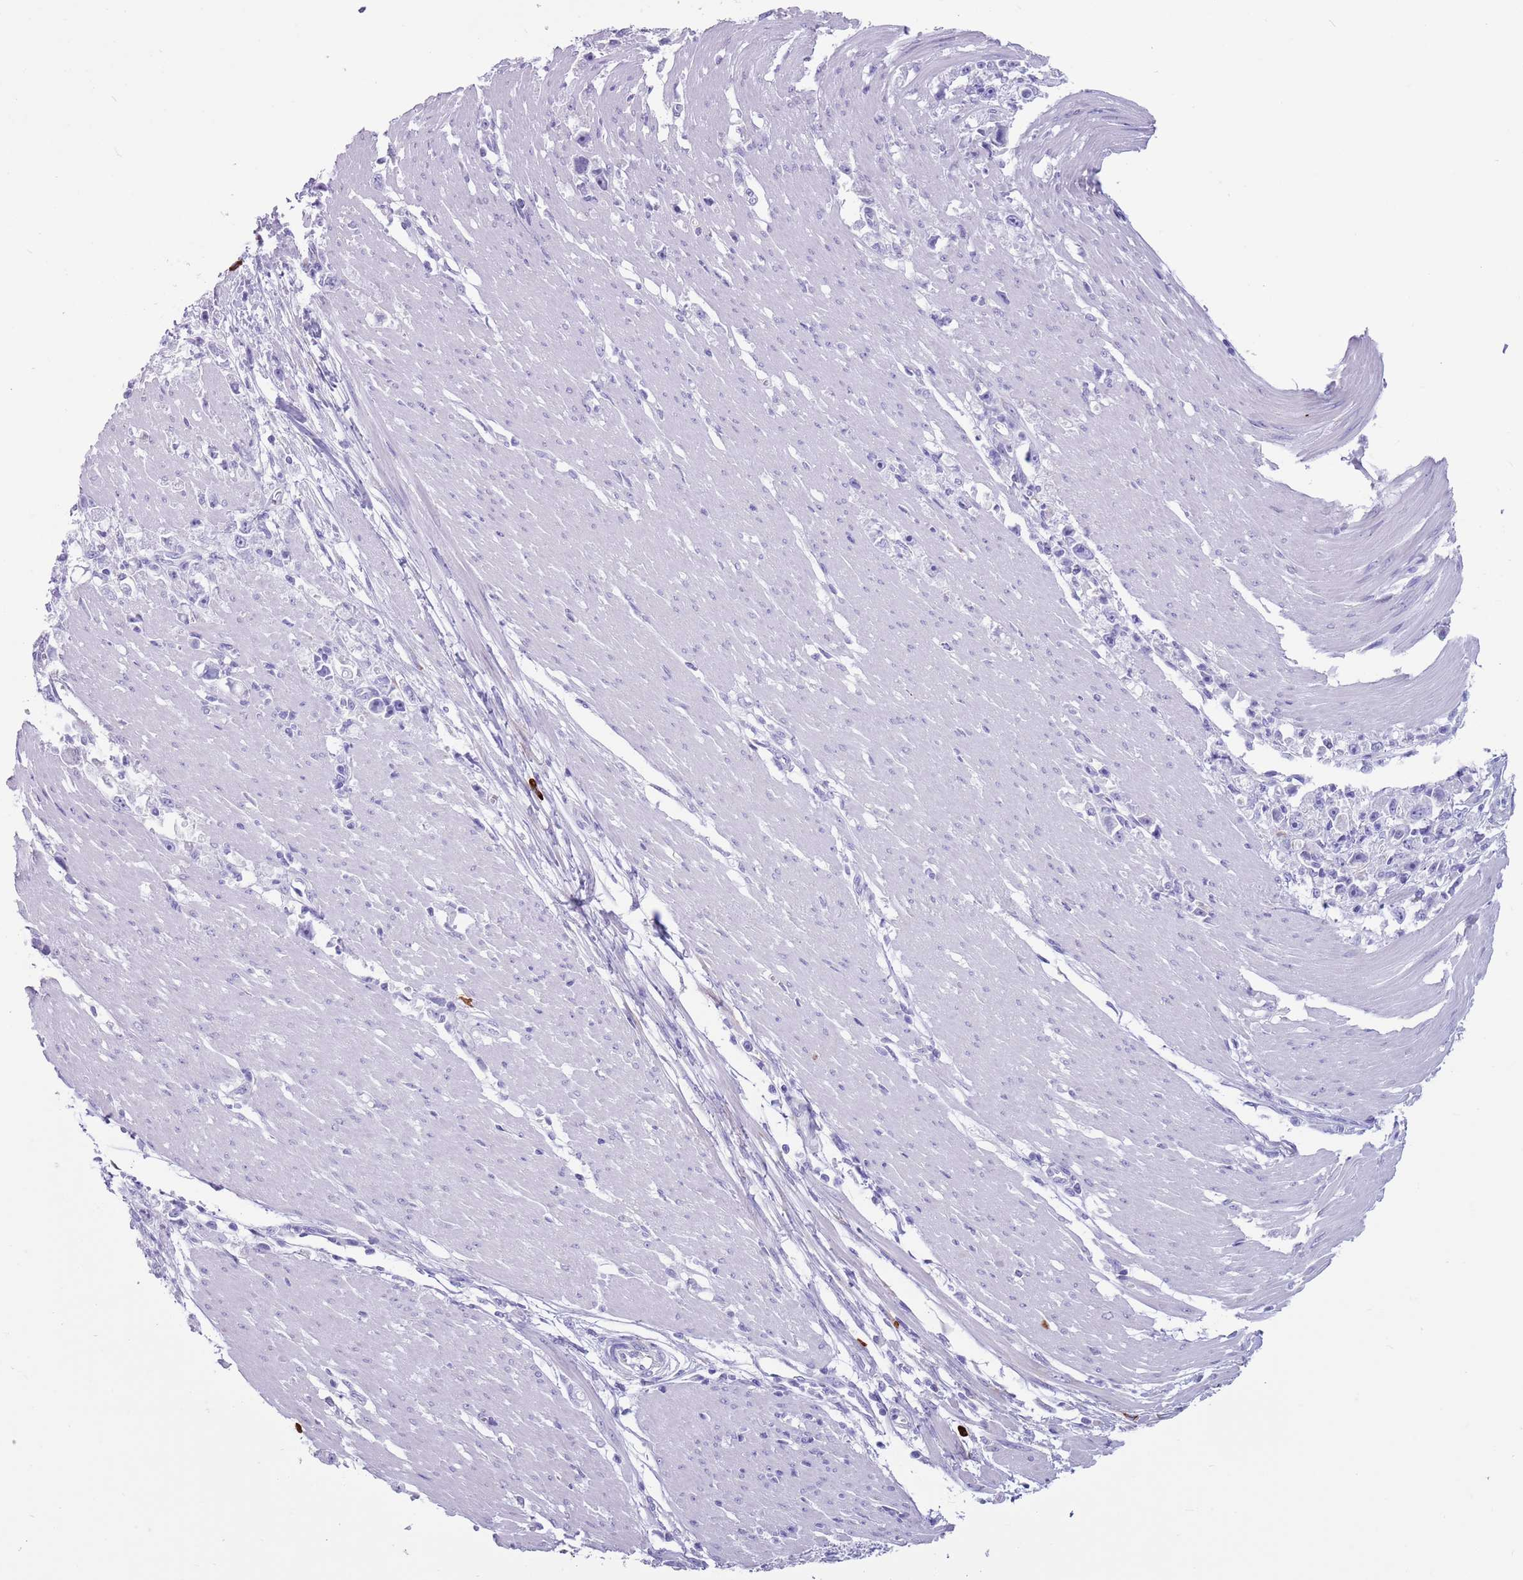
{"staining": {"intensity": "negative", "quantity": "none", "location": "none"}, "tissue": "stomach cancer", "cell_type": "Tumor cells", "image_type": "cancer", "snomed": [{"axis": "morphology", "description": "Adenocarcinoma, NOS"}, {"axis": "topography", "description": "Stomach"}], "caption": "A micrograph of adenocarcinoma (stomach) stained for a protein shows no brown staining in tumor cells.", "gene": "LY6G5B", "patient": {"sex": "female", "age": 59}}